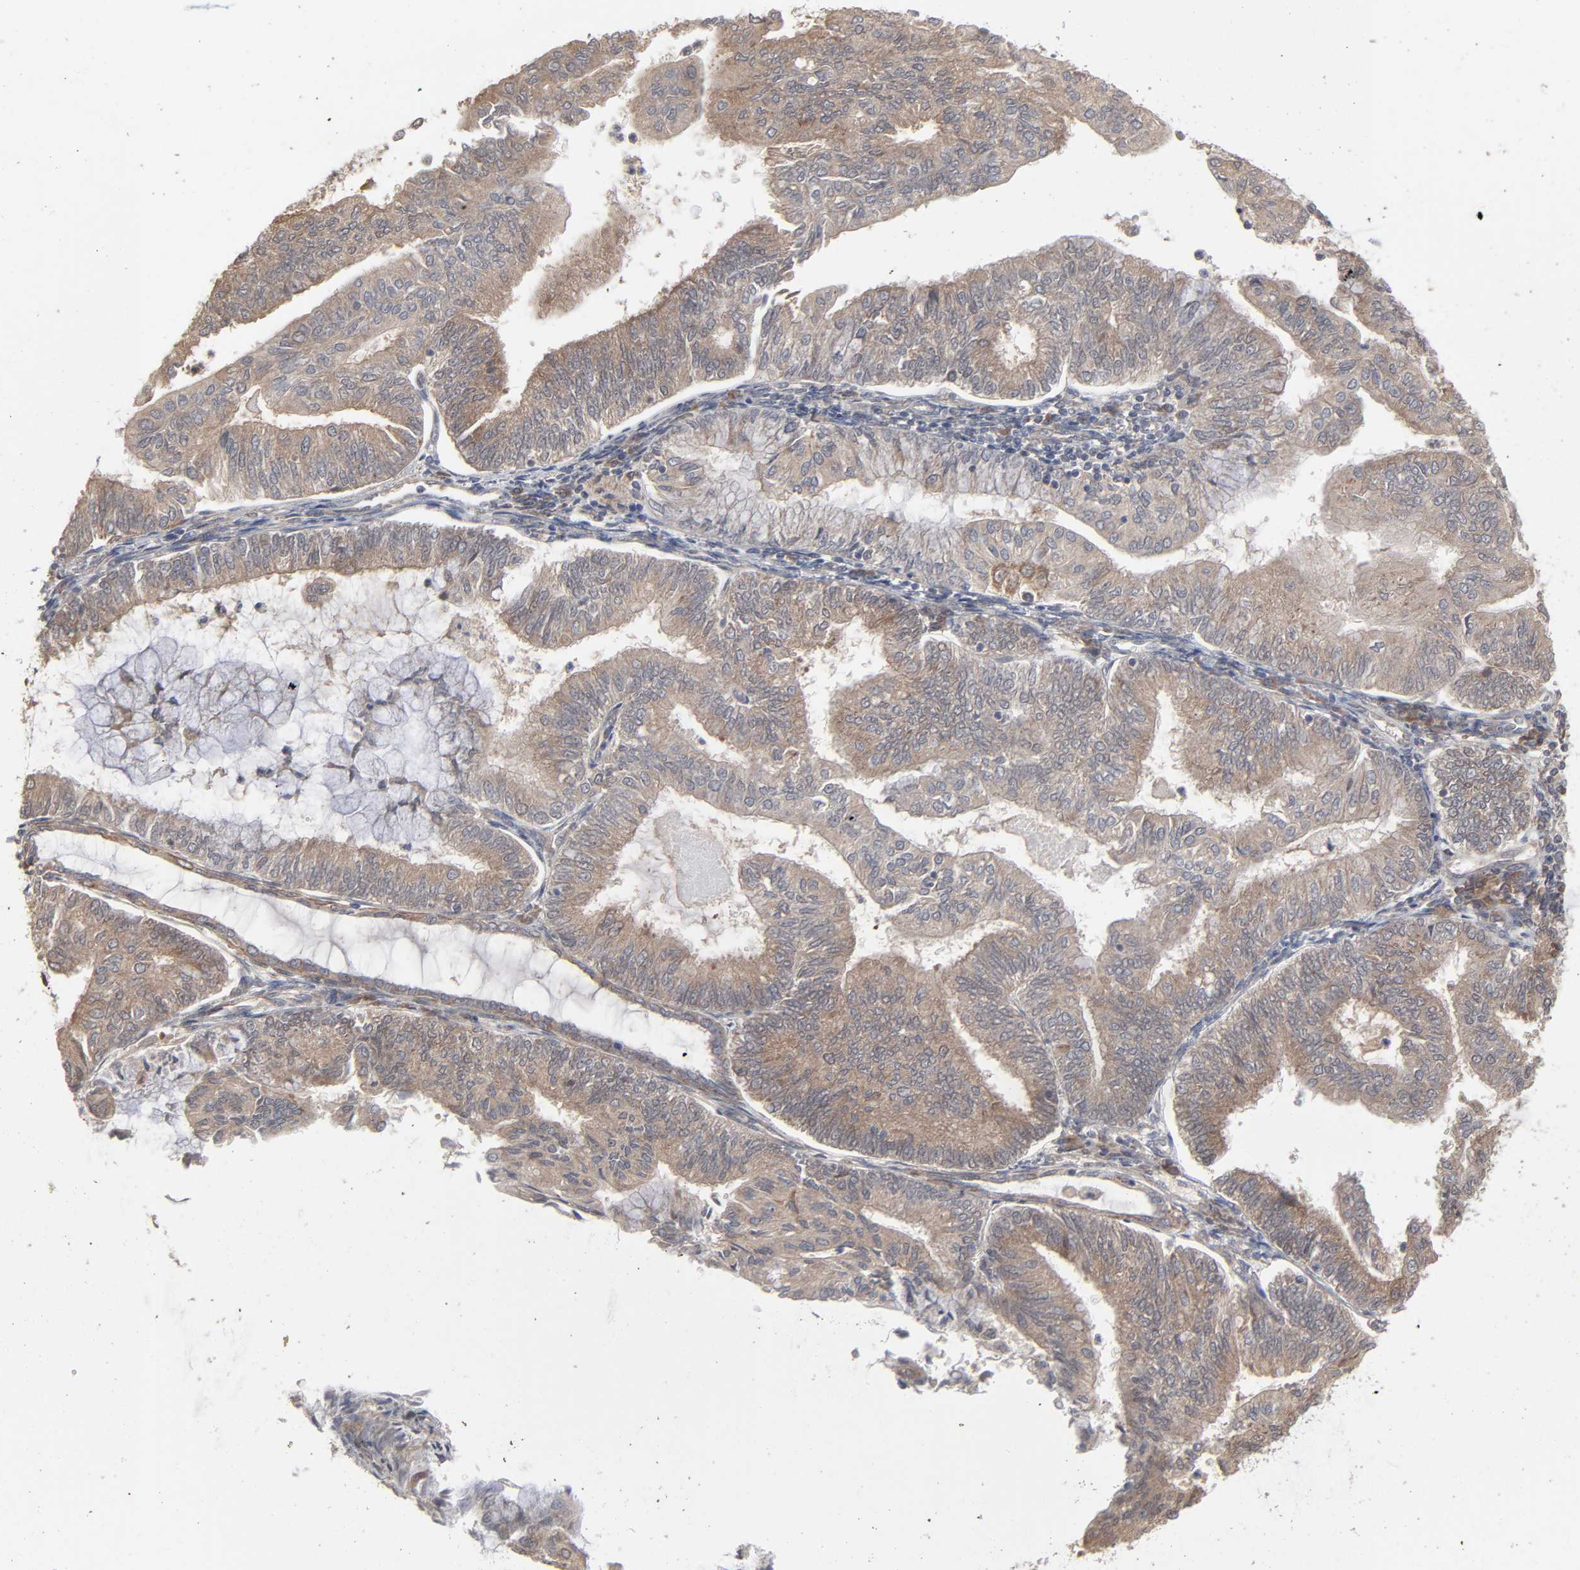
{"staining": {"intensity": "weak", "quantity": ">75%", "location": "cytoplasmic/membranous"}, "tissue": "endometrial cancer", "cell_type": "Tumor cells", "image_type": "cancer", "snomed": [{"axis": "morphology", "description": "Adenocarcinoma, NOS"}, {"axis": "topography", "description": "Endometrium"}], "caption": "High-magnification brightfield microscopy of endometrial cancer stained with DAB (brown) and counterstained with hematoxylin (blue). tumor cells exhibit weak cytoplasmic/membranous positivity is present in approximately>75% of cells. The staining was performed using DAB to visualize the protein expression in brown, while the nuclei were stained in blue with hematoxylin (Magnification: 20x).", "gene": "SCFD1", "patient": {"sex": "female", "age": 59}}